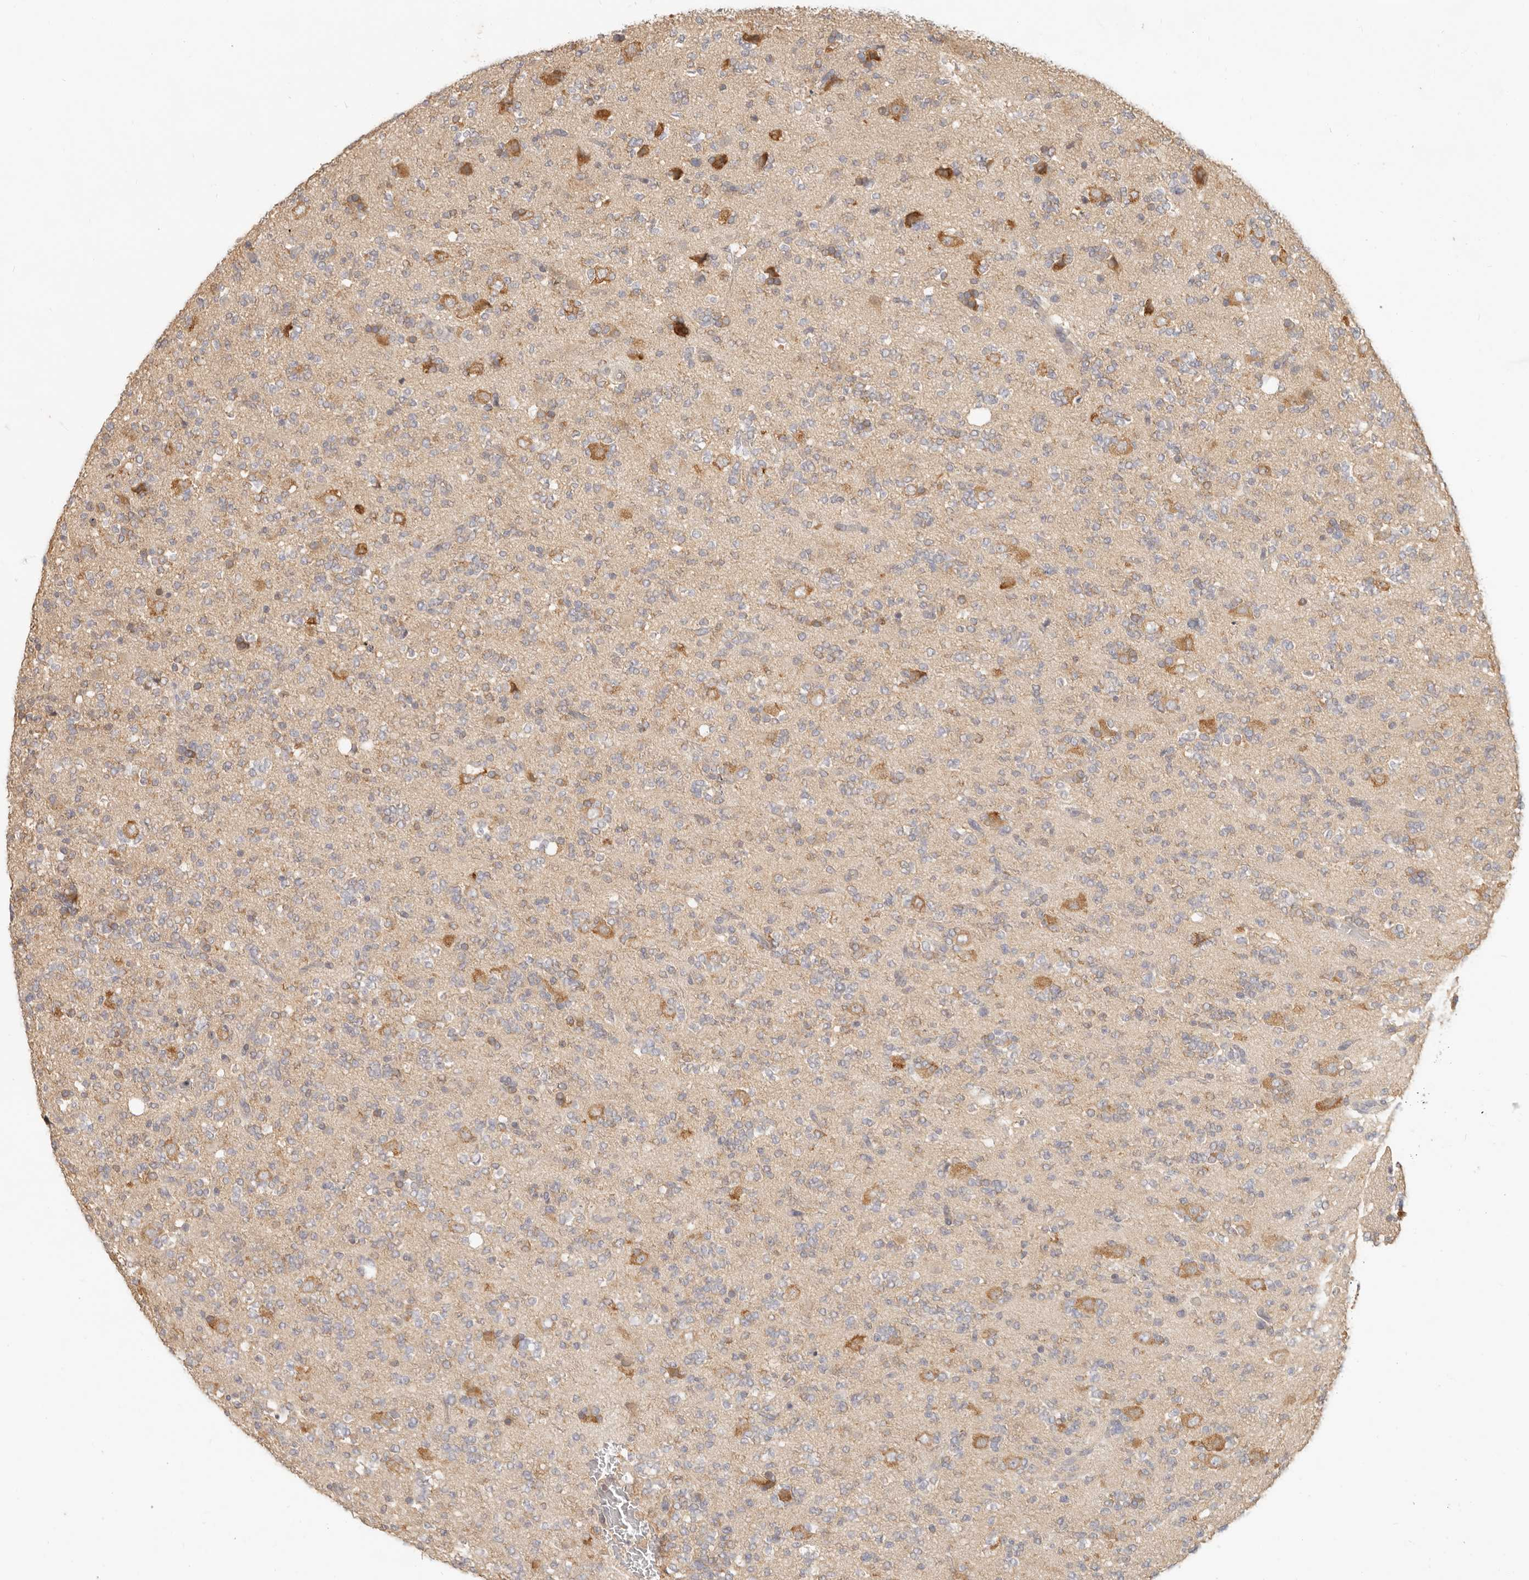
{"staining": {"intensity": "moderate", "quantity": "<25%", "location": "cytoplasmic/membranous"}, "tissue": "glioma", "cell_type": "Tumor cells", "image_type": "cancer", "snomed": [{"axis": "morphology", "description": "Glioma, malignant, High grade"}, {"axis": "topography", "description": "Brain"}], "caption": "About <25% of tumor cells in human malignant high-grade glioma reveal moderate cytoplasmic/membranous protein expression as visualized by brown immunohistochemical staining.", "gene": "PABPC4", "patient": {"sex": "female", "age": 62}}